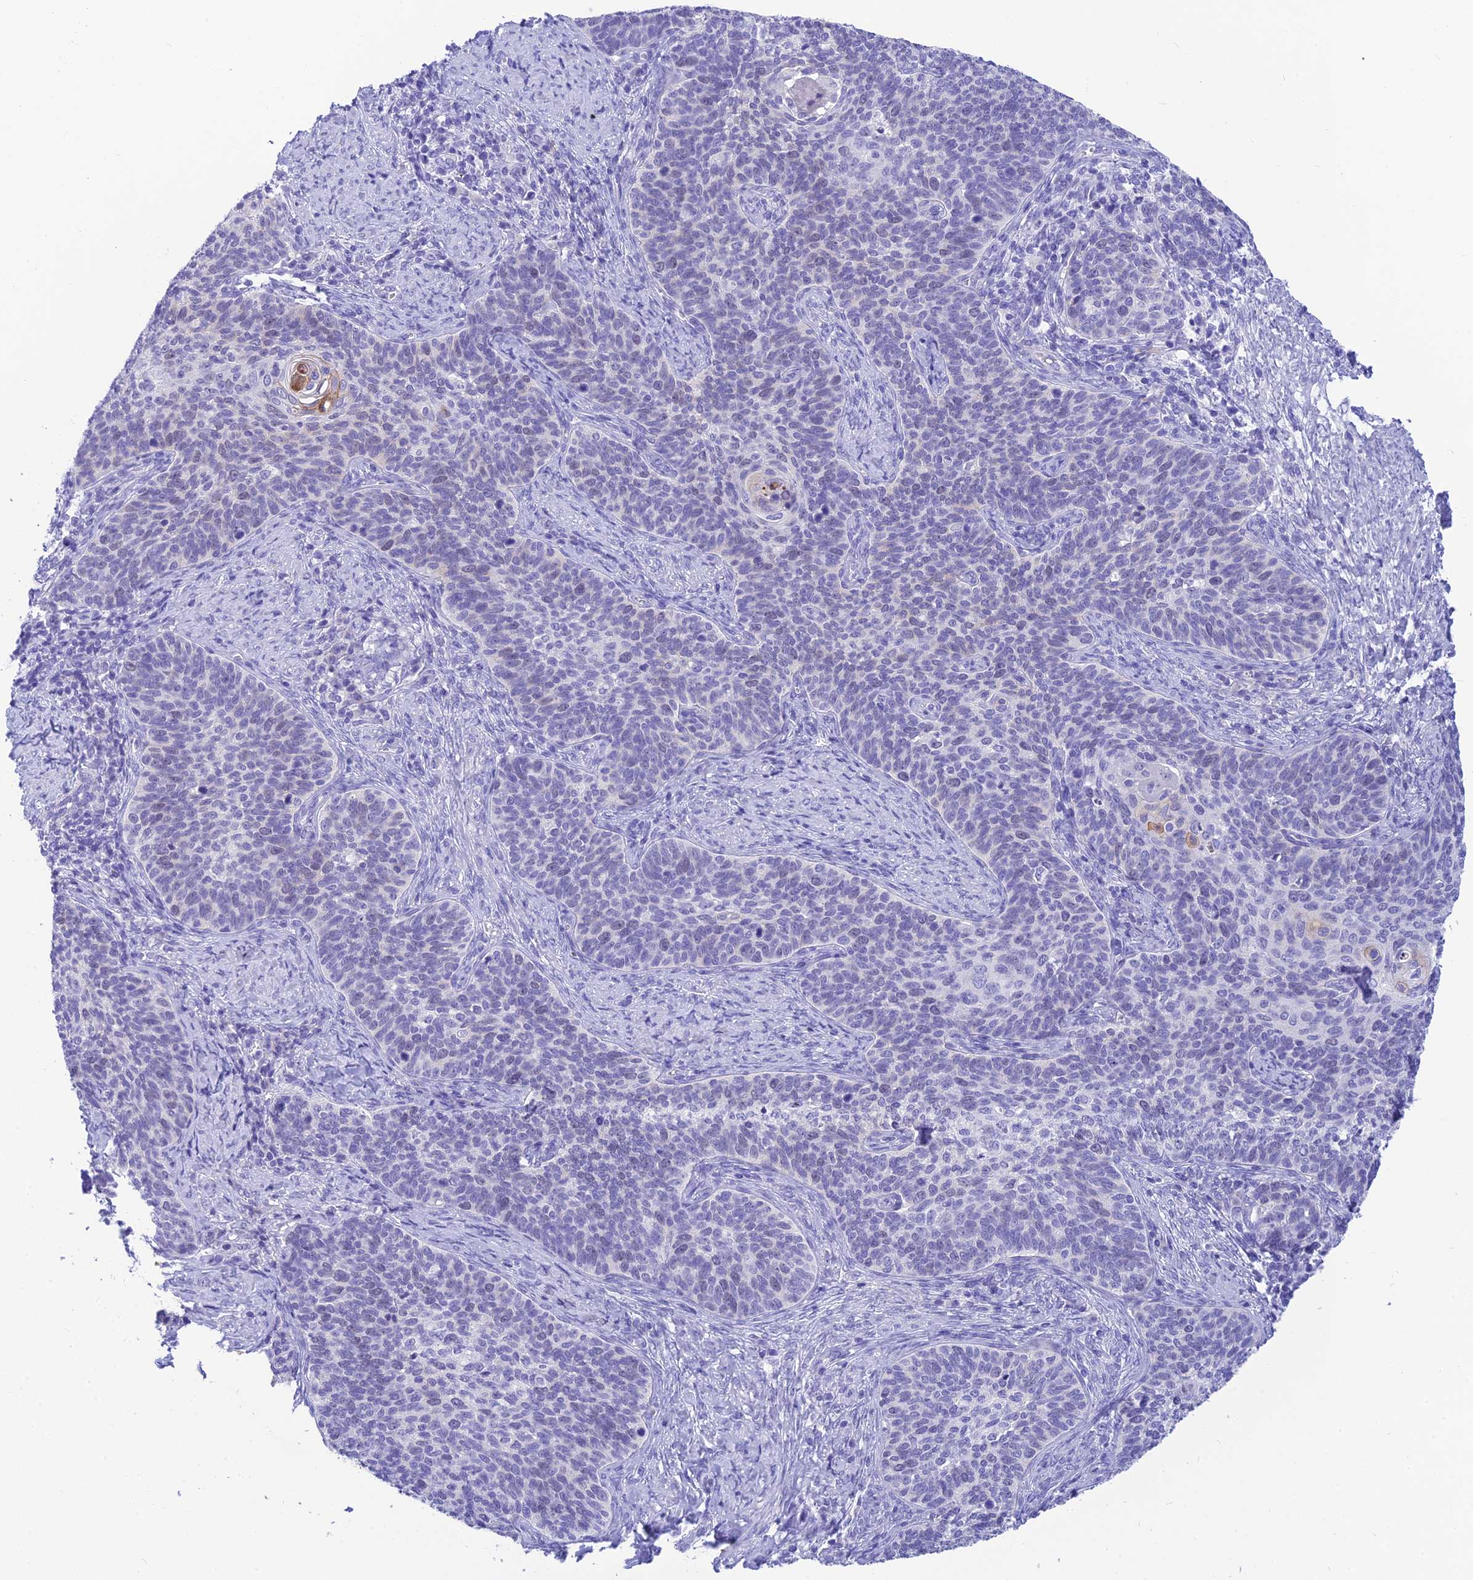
{"staining": {"intensity": "negative", "quantity": "none", "location": "none"}, "tissue": "cervical cancer", "cell_type": "Tumor cells", "image_type": "cancer", "snomed": [{"axis": "morphology", "description": "Normal tissue, NOS"}, {"axis": "morphology", "description": "Squamous cell carcinoma, NOS"}, {"axis": "topography", "description": "Cervix"}], "caption": "Tumor cells are negative for protein expression in human cervical cancer.", "gene": "KDELR3", "patient": {"sex": "female", "age": 39}}